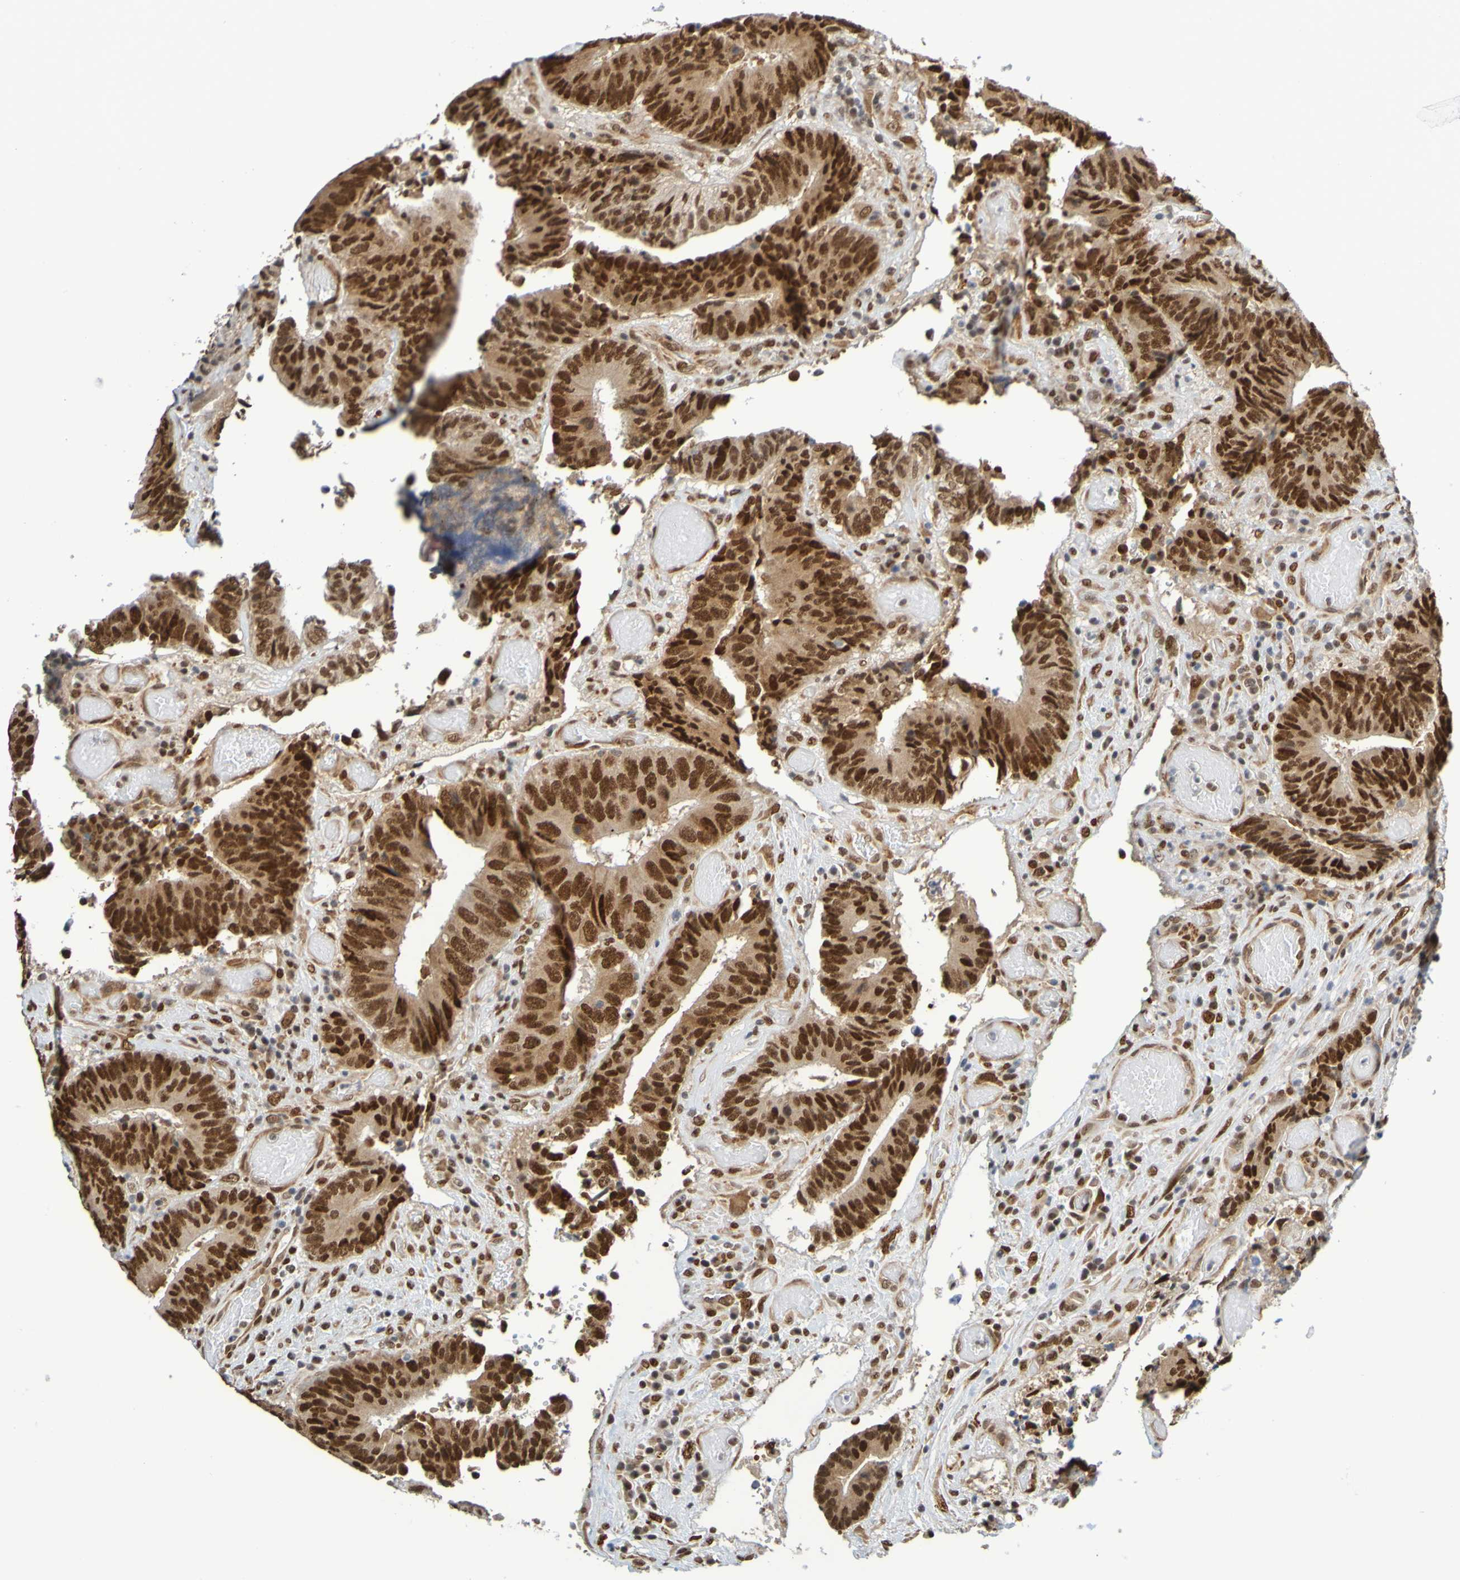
{"staining": {"intensity": "strong", "quantity": ">75%", "location": "nuclear"}, "tissue": "colorectal cancer", "cell_type": "Tumor cells", "image_type": "cancer", "snomed": [{"axis": "morphology", "description": "Adenocarcinoma, NOS"}, {"axis": "topography", "description": "Rectum"}], "caption": "Immunohistochemical staining of colorectal adenocarcinoma shows high levels of strong nuclear staining in approximately >75% of tumor cells.", "gene": "HDAC2", "patient": {"sex": "male", "age": 72}}